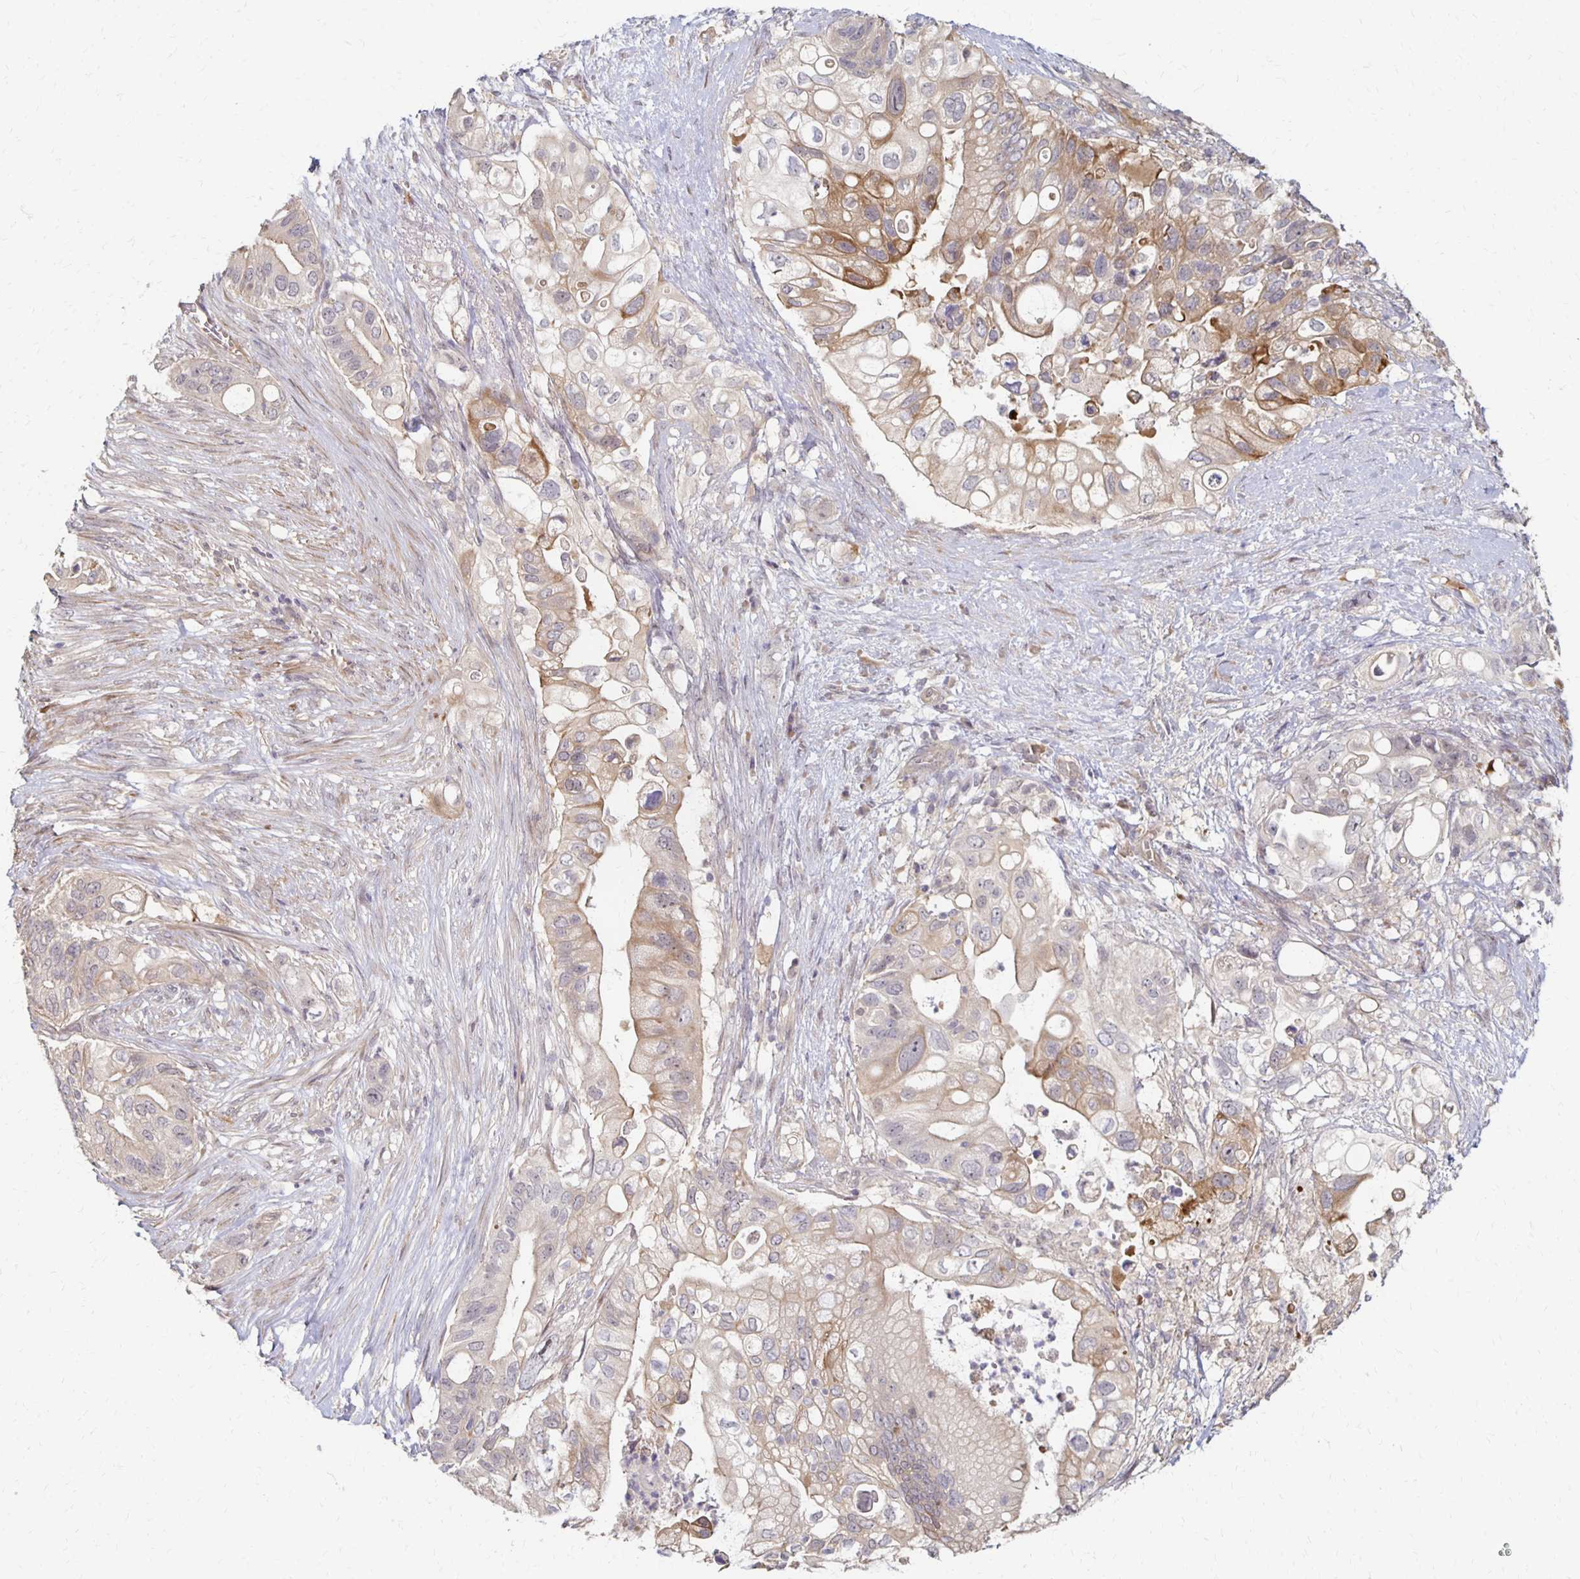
{"staining": {"intensity": "moderate", "quantity": "<25%", "location": "cytoplasmic/membranous"}, "tissue": "pancreatic cancer", "cell_type": "Tumor cells", "image_type": "cancer", "snomed": [{"axis": "morphology", "description": "Adenocarcinoma, NOS"}, {"axis": "topography", "description": "Pancreas"}], "caption": "IHC image of neoplastic tissue: human pancreatic cancer stained using IHC displays low levels of moderate protein expression localized specifically in the cytoplasmic/membranous of tumor cells, appearing as a cytoplasmic/membranous brown color.", "gene": "PRKCB", "patient": {"sex": "female", "age": 72}}